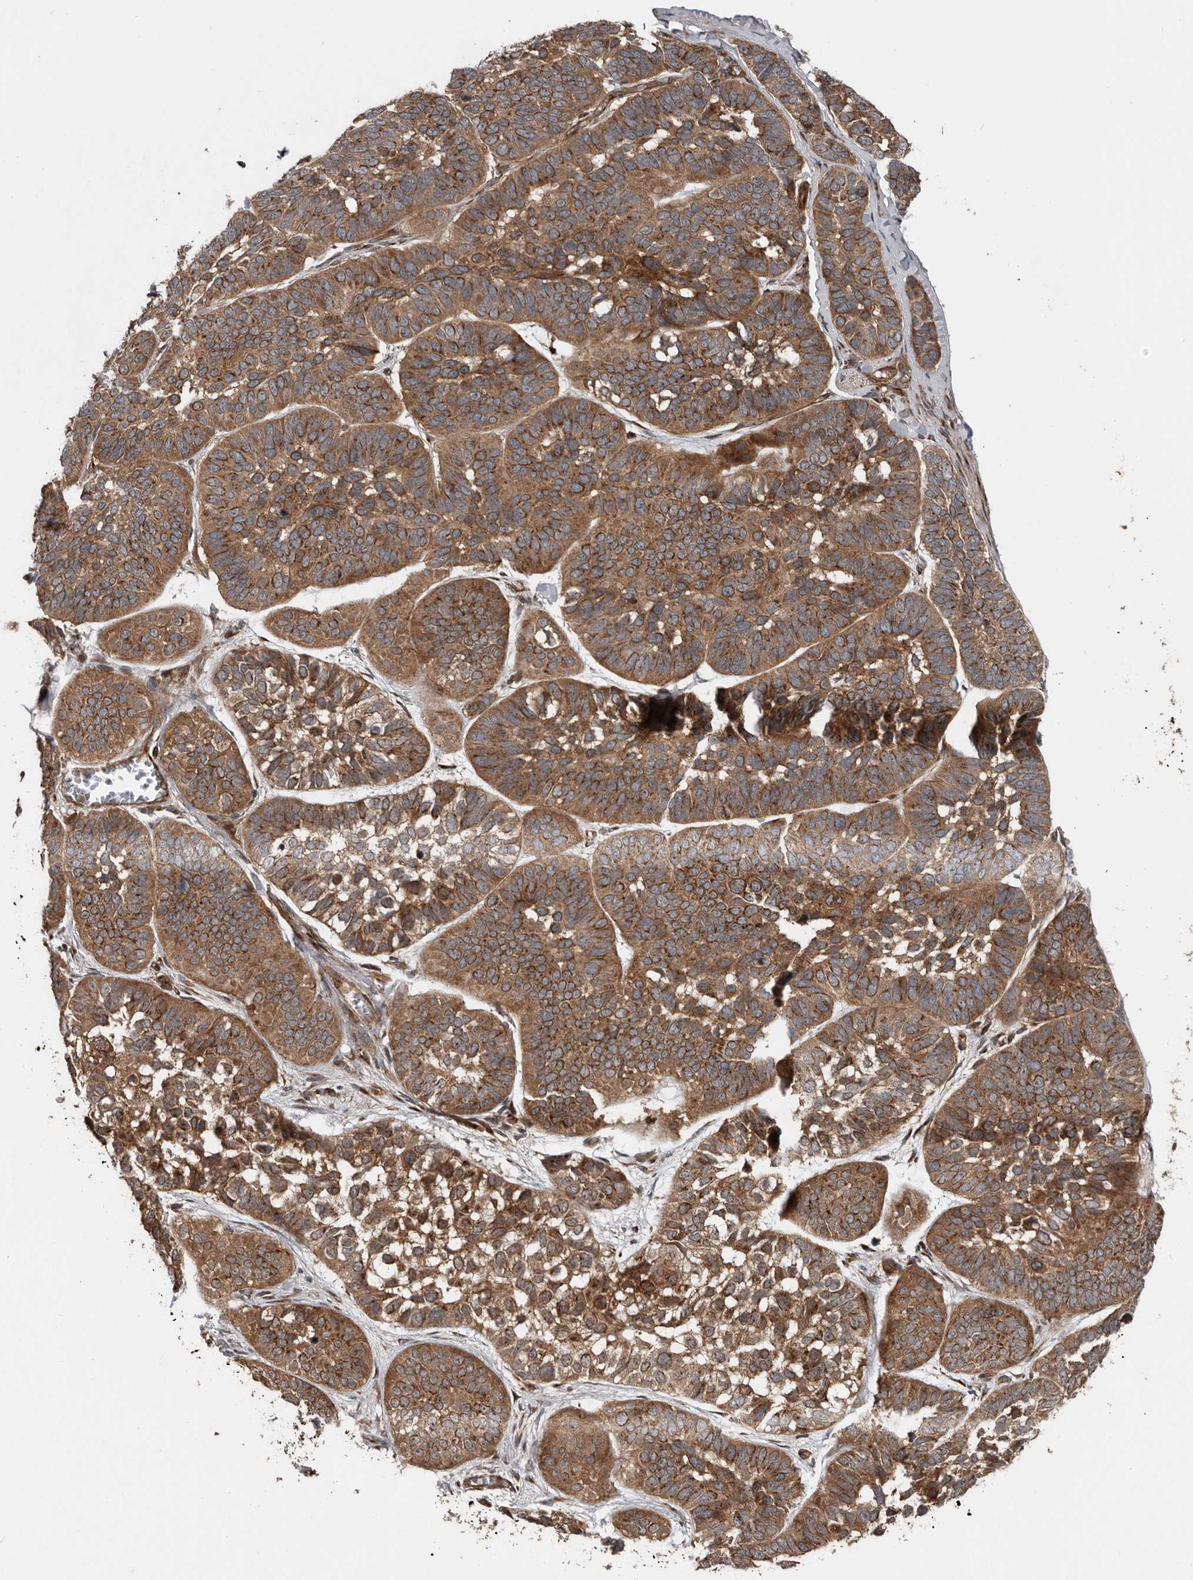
{"staining": {"intensity": "strong", "quantity": ">75%", "location": "cytoplasmic/membranous"}, "tissue": "skin cancer", "cell_type": "Tumor cells", "image_type": "cancer", "snomed": [{"axis": "morphology", "description": "Basal cell carcinoma"}, {"axis": "topography", "description": "Skin"}], "caption": "Strong cytoplasmic/membranous expression is identified in about >75% of tumor cells in basal cell carcinoma (skin).", "gene": "CCDC190", "patient": {"sex": "male", "age": 62}}